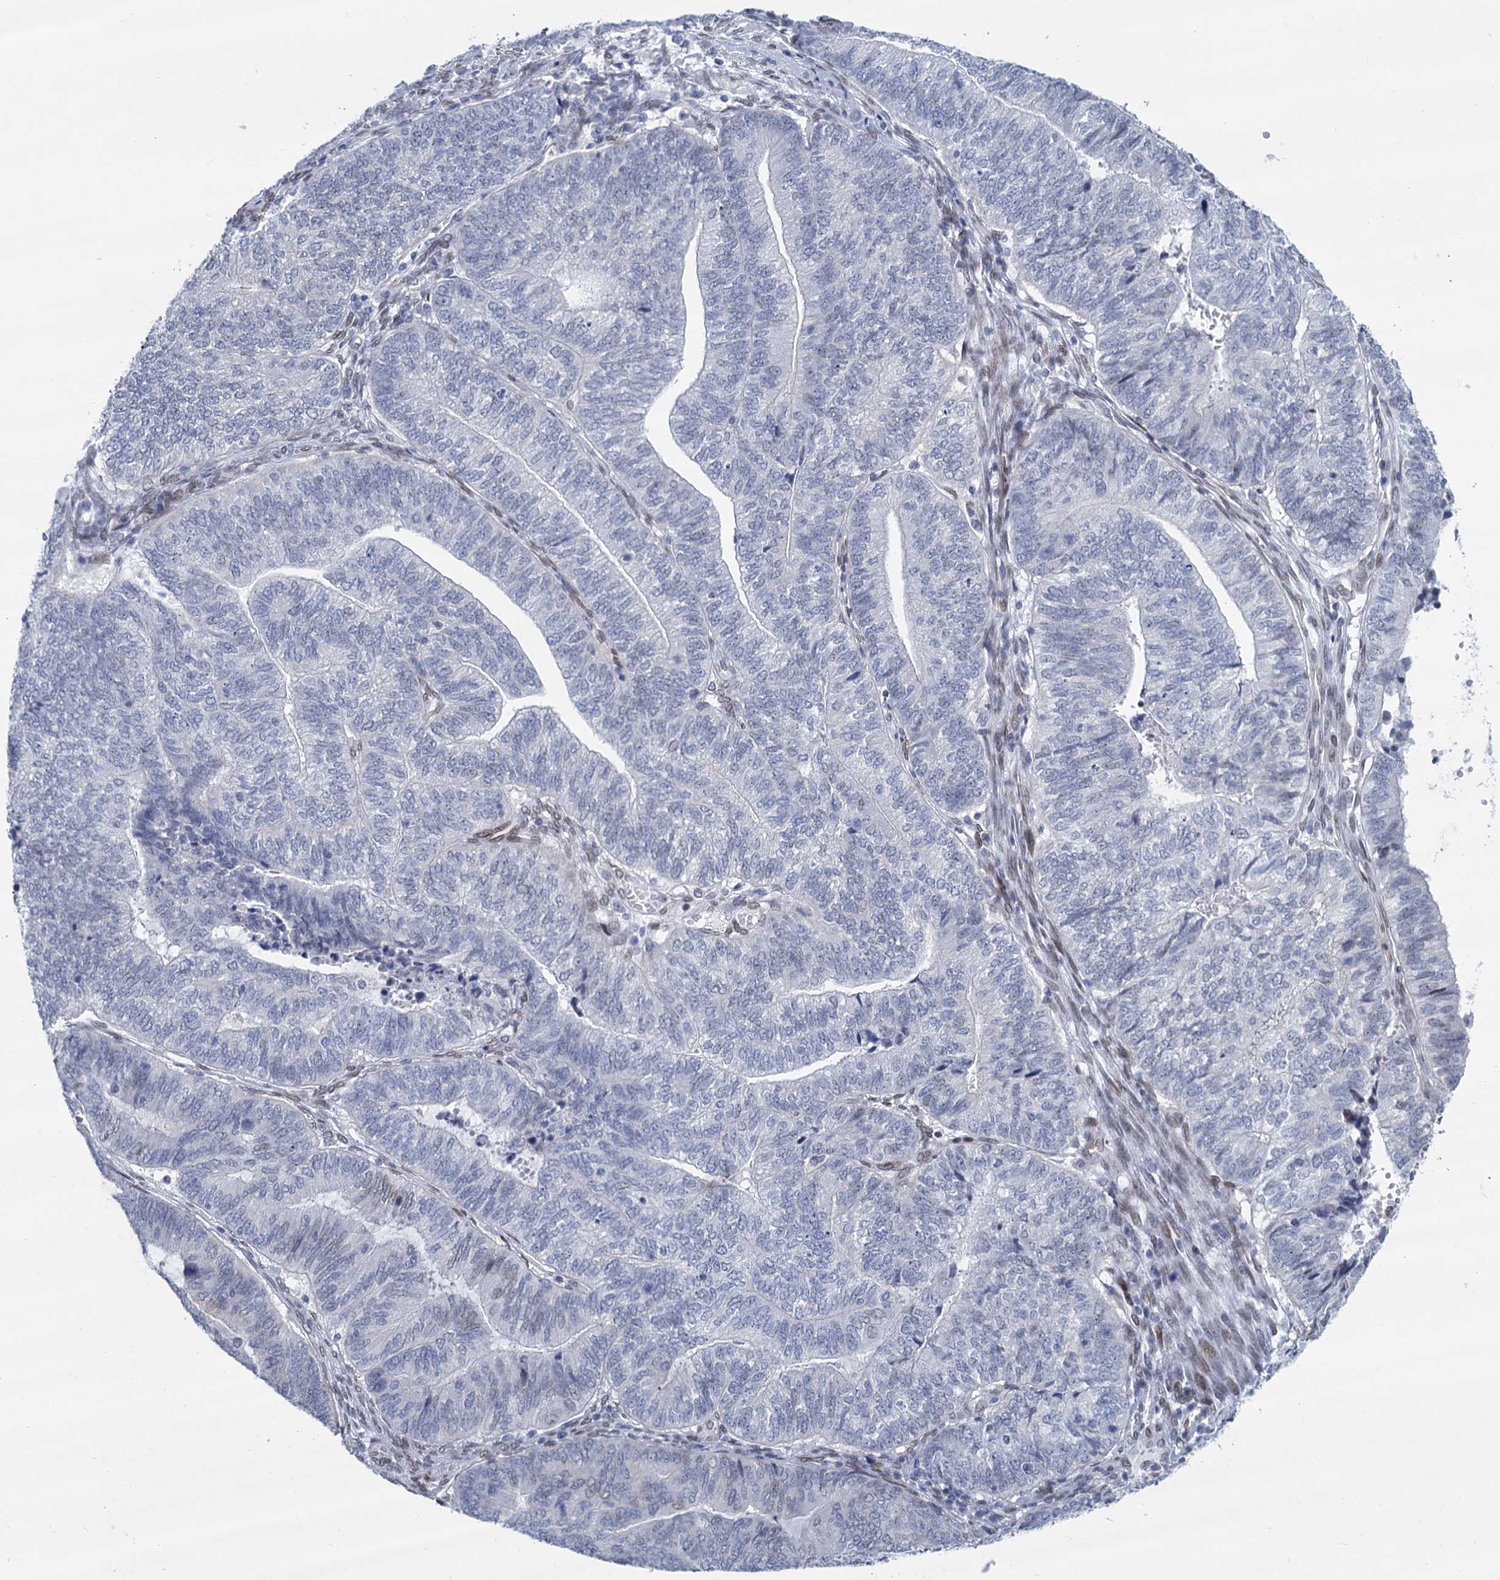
{"staining": {"intensity": "negative", "quantity": "none", "location": "none"}, "tissue": "endometrial cancer", "cell_type": "Tumor cells", "image_type": "cancer", "snomed": [{"axis": "morphology", "description": "Adenocarcinoma, NOS"}, {"axis": "topography", "description": "Uterus"}, {"axis": "topography", "description": "Endometrium"}], "caption": "Adenocarcinoma (endometrial) was stained to show a protein in brown. There is no significant expression in tumor cells.", "gene": "PRSS35", "patient": {"sex": "female", "age": 70}}